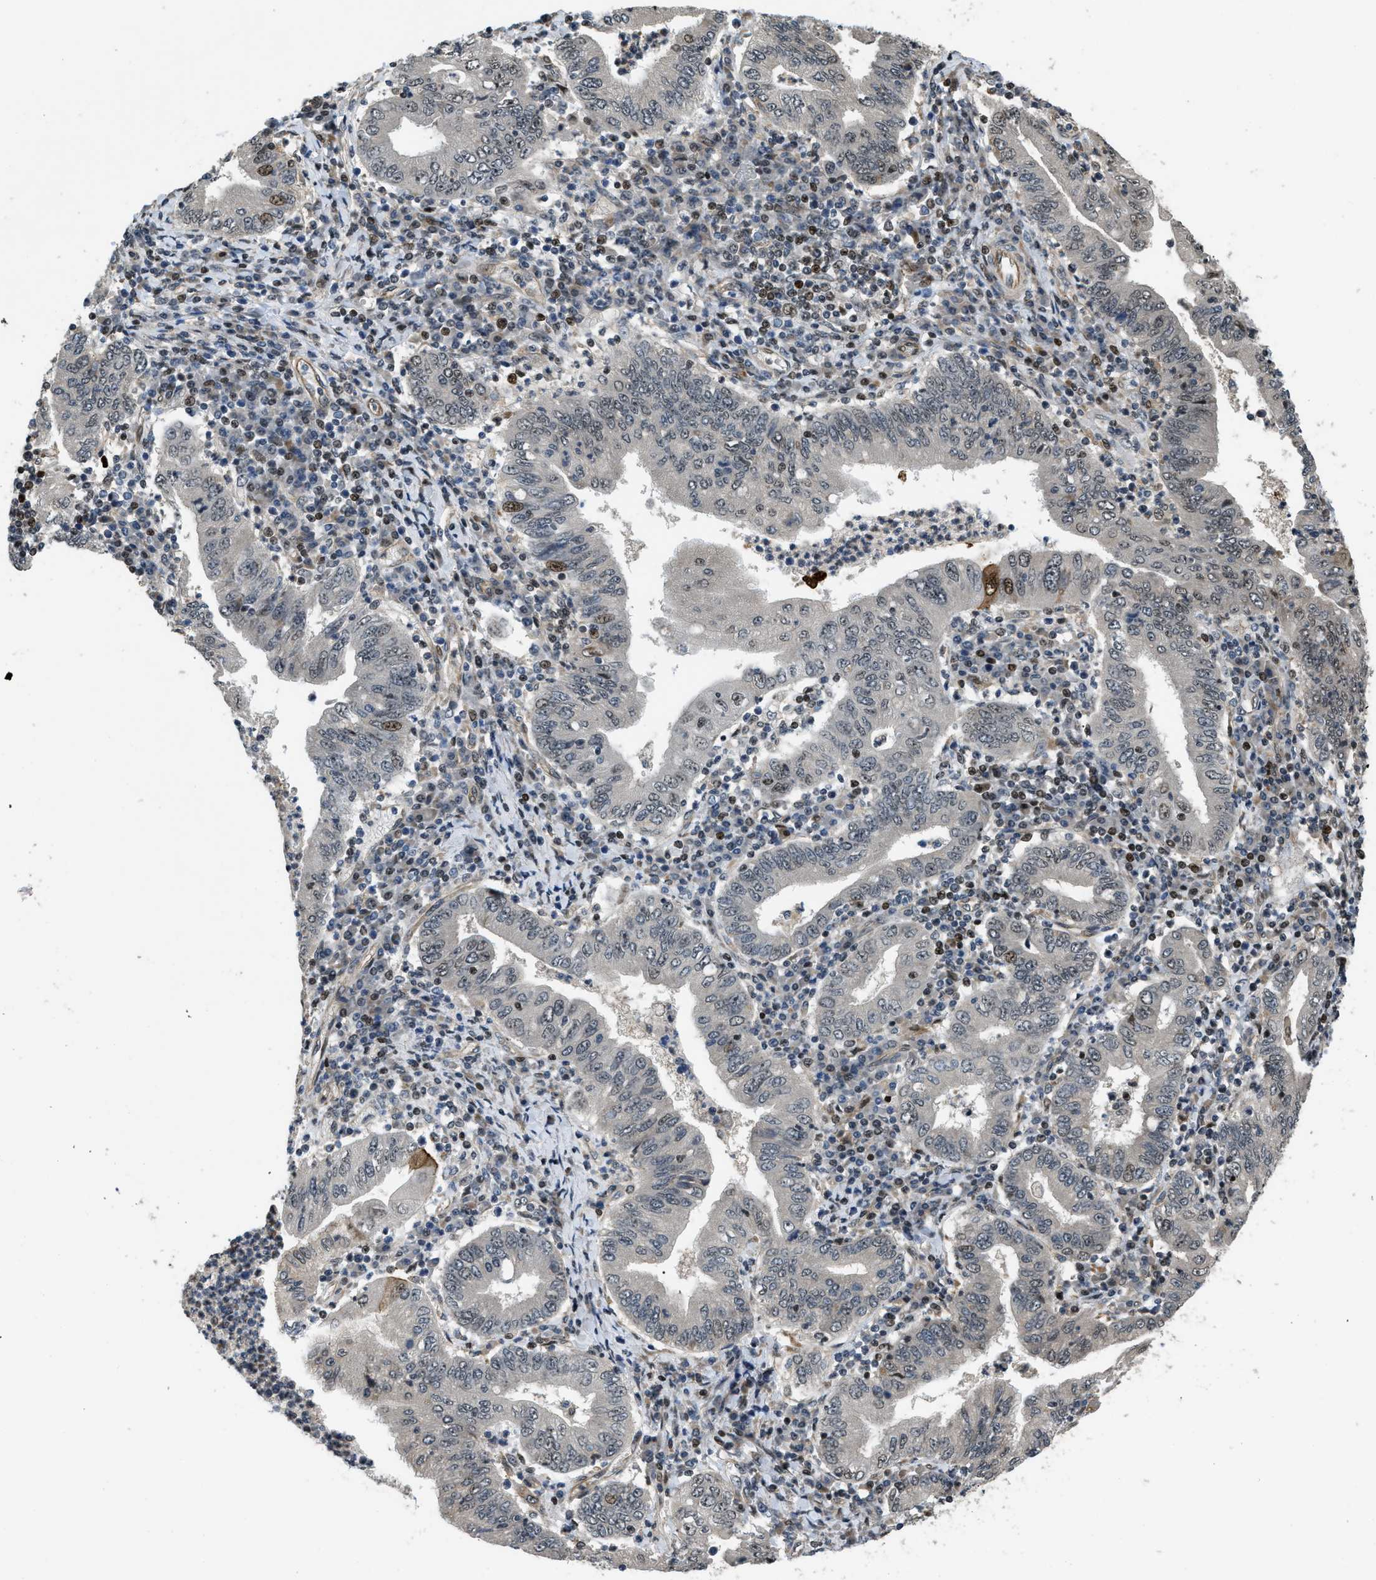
{"staining": {"intensity": "moderate", "quantity": "<25%", "location": "nuclear"}, "tissue": "stomach cancer", "cell_type": "Tumor cells", "image_type": "cancer", "snomed": [{"axis": "morphology", "description": "Normal tissue, NOS"}, {"axis": "morphology", "description": "Adenocarcinoma, NOS"}, {"axis": "topography", "description": "Esophagus"}, {"axis": "topography", "description": "Stomach, upper"}, {"axis": "topography", "description": "Peripheral nerve tissue"}], "caption": "Brown immunohistochemical staining in human stomach adenocarcinoma shows moderate nuclear expression in about <25% of tumor cells.", "gene": "LTA4H", "patient": {"sex": "male", "age": 62}}